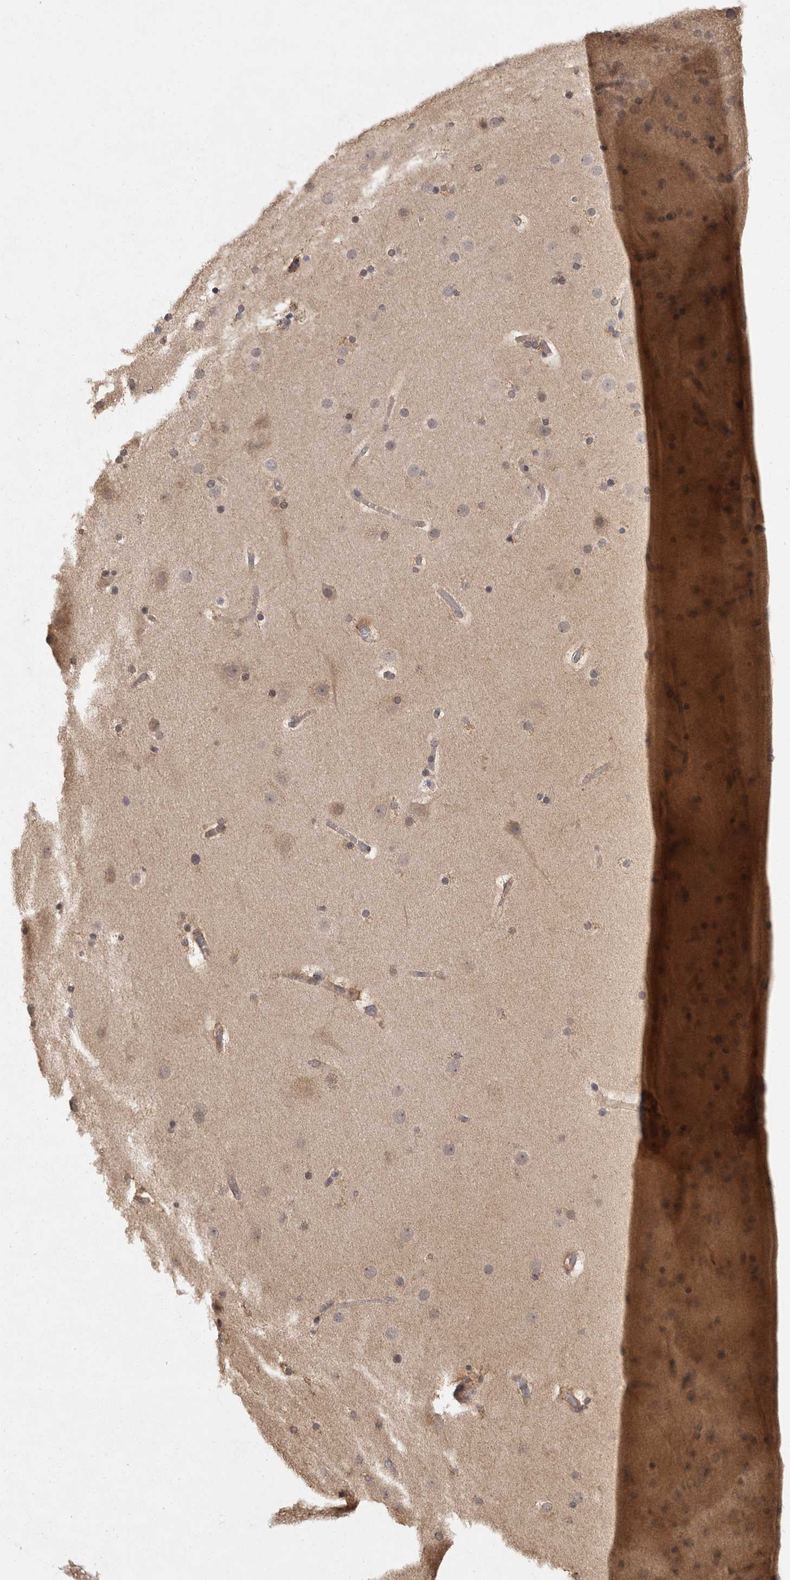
{"staining": {"intensity": "weak", "quantity": "25%-75%", "location": "cytoplasmic/membranous"}, "tissue": "cerebral cortex", "cell_type": "Endothelial cells", "image_type": "normal", "snomed": [{"axis": "morphology", "description": "Normal tissue, NOS"}, {"axis": "topography", "description": "Cerebral cortex"}], "caption": "Protein staining of normal cerebral cortex shows weak cytoplasmic/membranous positivity in approximately 25%-75% of endothelial cells.", "gene": "ACAT2", "patient": {"sex": "male", "age": 57}}